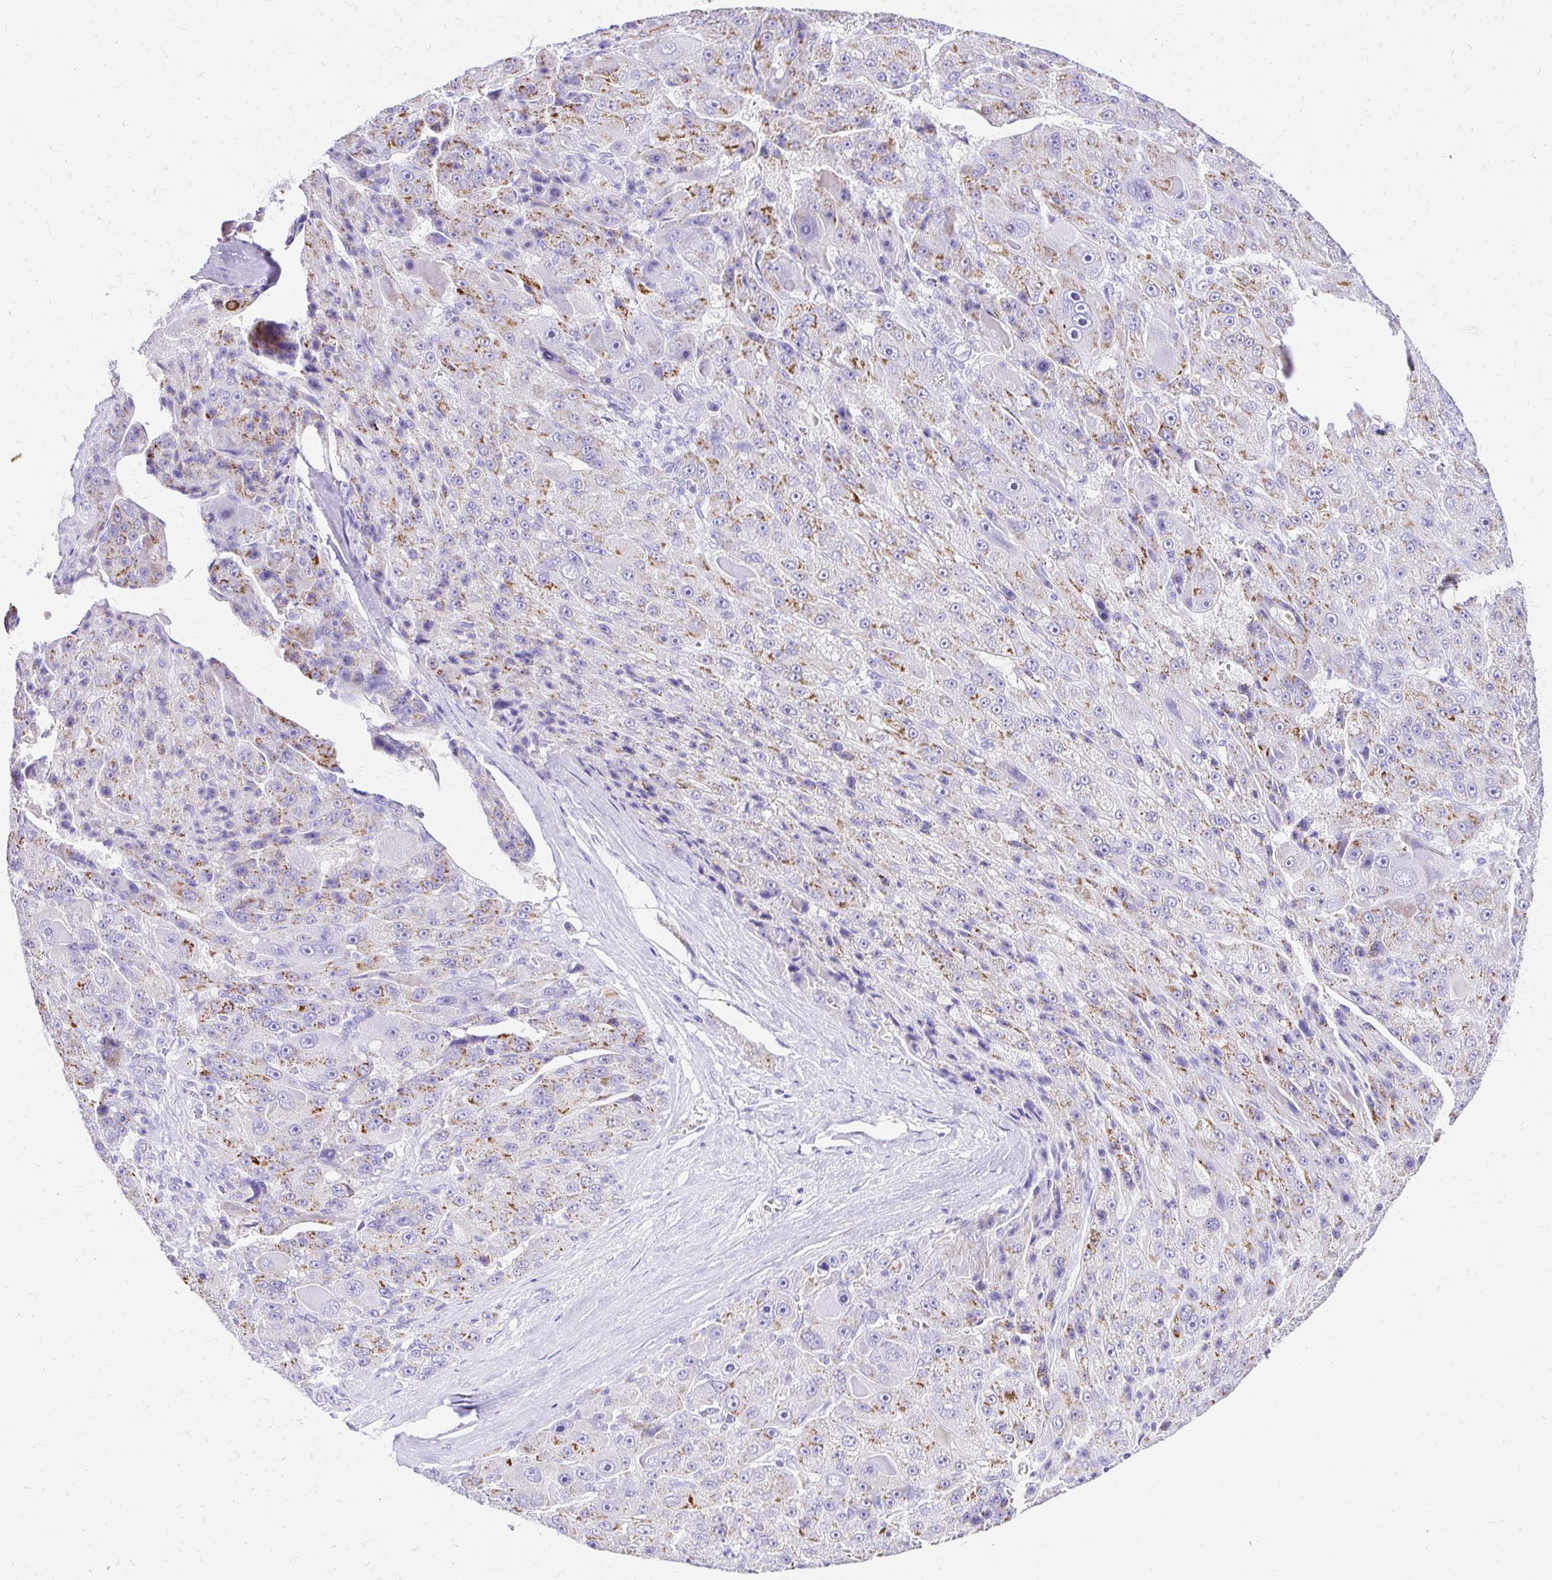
{"staining": {"intensity": "moderate", "quantity": "25%-75%", "location": "cytoplasmic/membranous"}, "tissue": "liver cancer", "cell_type": "Tumor cells", "image_type": "cancer", "snomed": [{"axis": "morphology", "description": "Carcinoma, Hepatocellular, NOS"}, {"axis": "topography", "description": "Liver"}], "caption": "This image shows liver cancer stained with immunohistochemistry to label a protein in brown. The cytoplasmic/membranous of tumor cells show moderate positivity for the protein. Nuclei are counter-stained blue.", "gene": "S100G", "patient": {"sex": "male", "age": 76}}